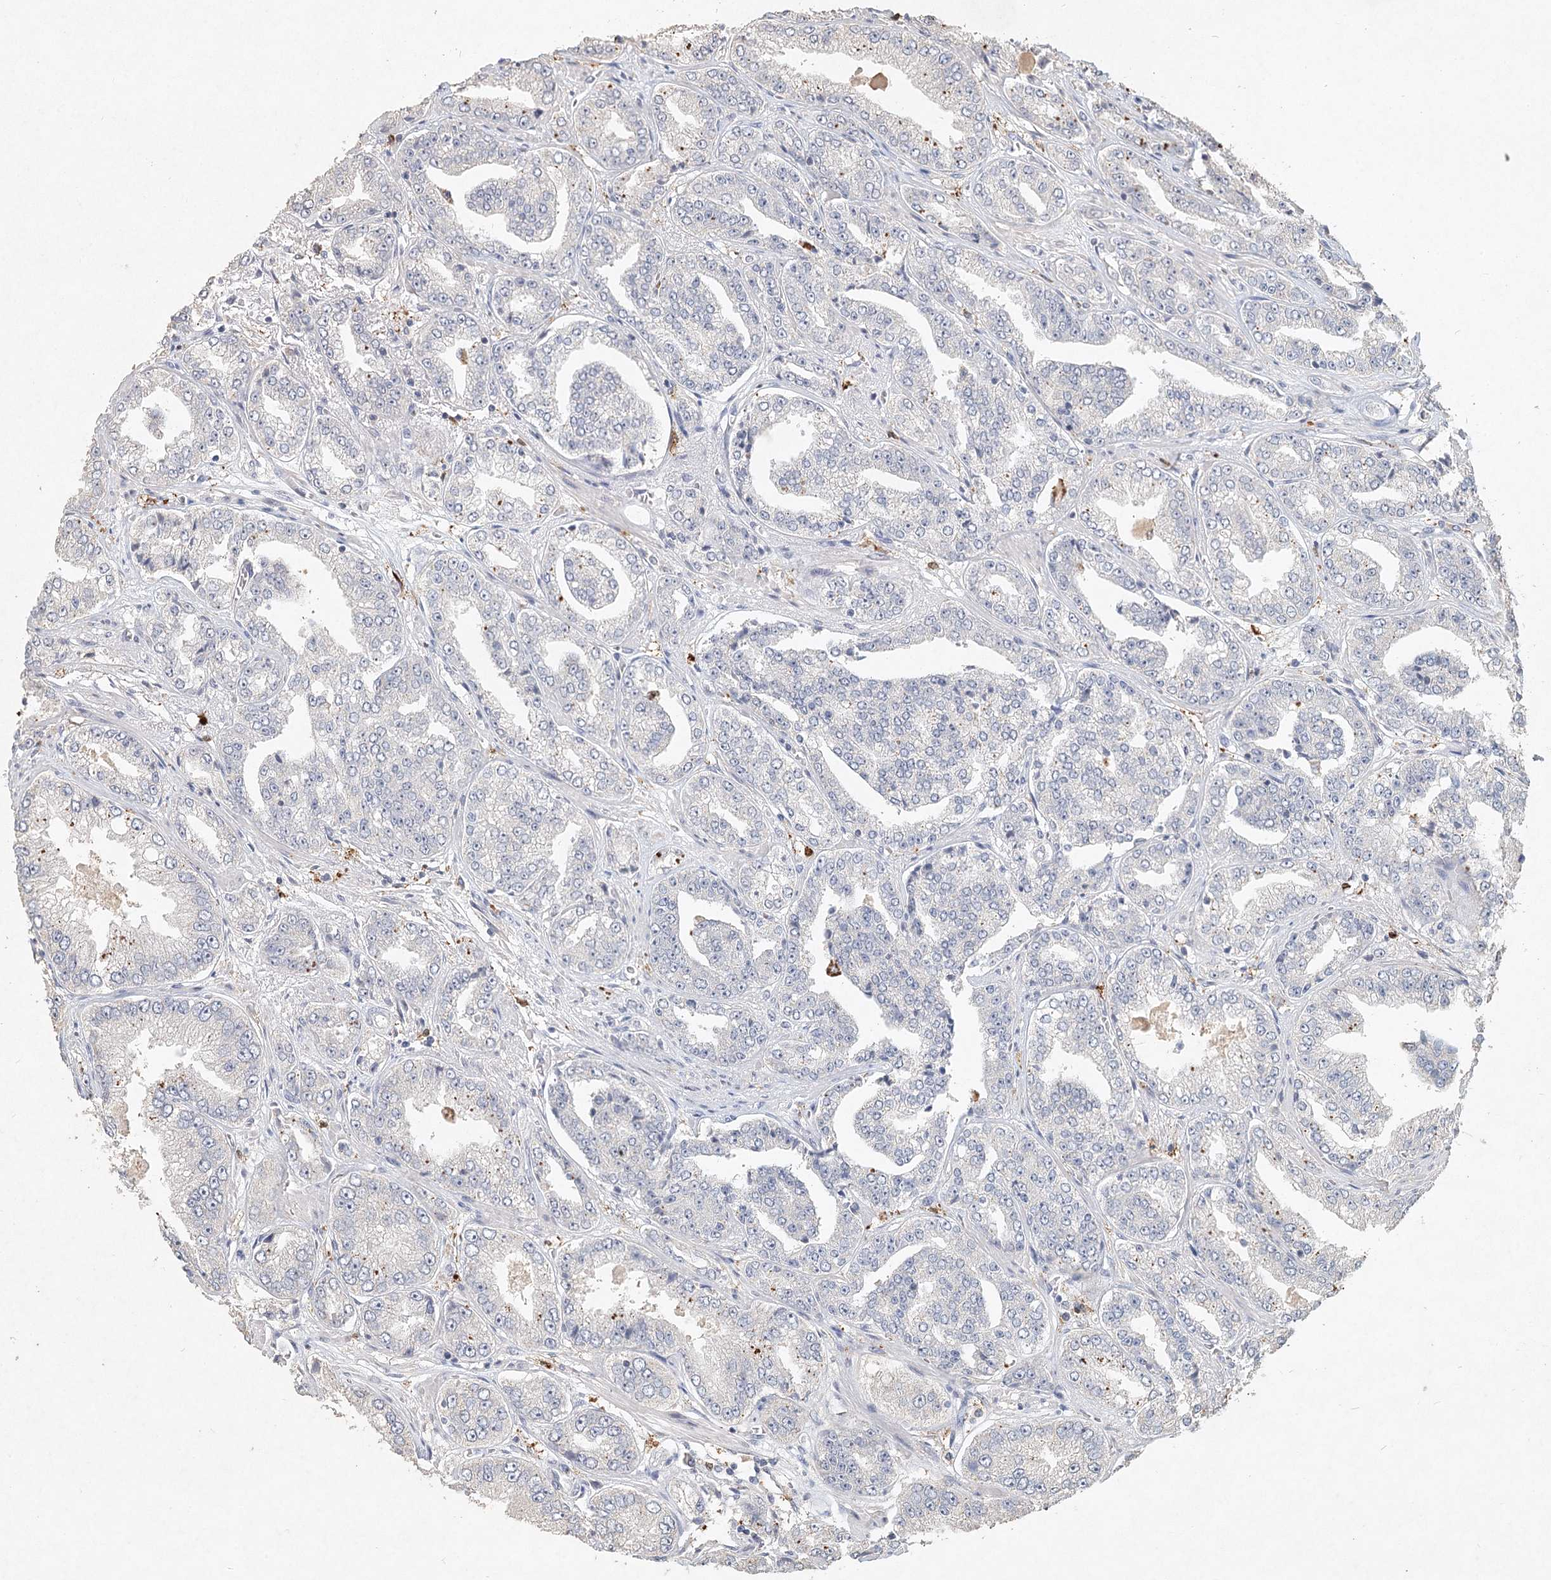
{"staining": {"intensity": "negative", "quantity": "none", "location": "none"}, "tissue": "prostate cancer", "cell_type": "Tumor cells", "image_type": "cancer", "snomed": [{"axis": "morphology", "description": "Adenocarcinoma, High grade"}, {"axis": "topography", "description": "Prostate"}], "caption": "Immunohistochemical staining of human prostate cancer shows no significant staining in tumor cells.", "gene": "ARSI", "patient": {"sex": "male", "age": 71}}